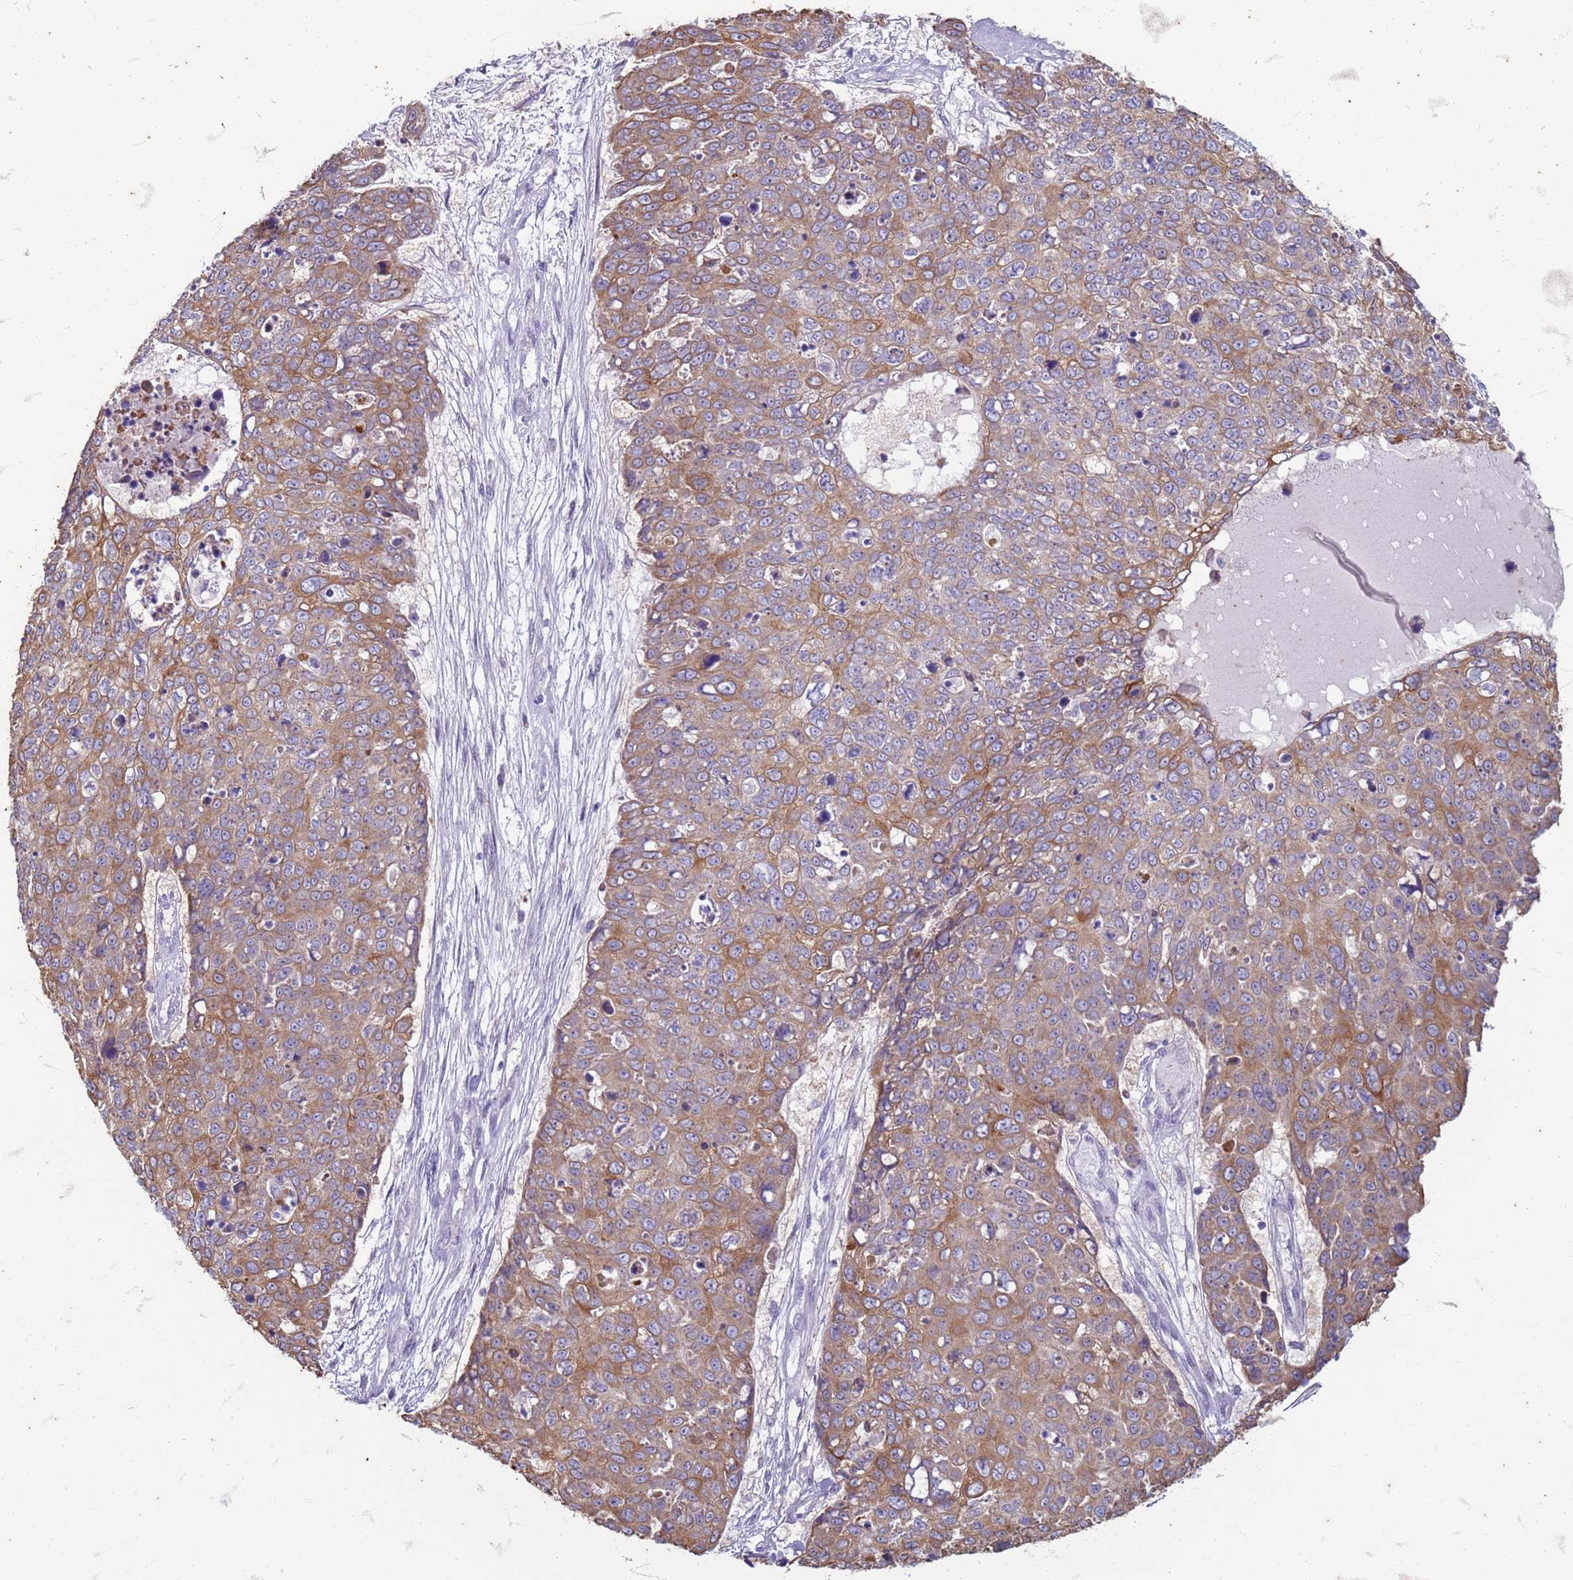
{"staining": {"intensity": "moderate", "quantity": ">75%", "location": "cytoplasmic/membranous"}, "tissue": "skin cancer", "cell_type": "Tumor cells", "image_type": "cancer", "snomed": [{"axis": "morphology", "description": "Squamous cell carcinoma, NOS"}, {"axis": "topography", "description": "Skin"}], "caption": "Tumor cells exhibit moderate cytoplasmic/membranous expression in approximately >75% of cells in skin cancer. The protein is shown in brown color, while the nuclei are stained blue.", "gene": "SUCO", "patient": {"sex": "male", "age": 71}}